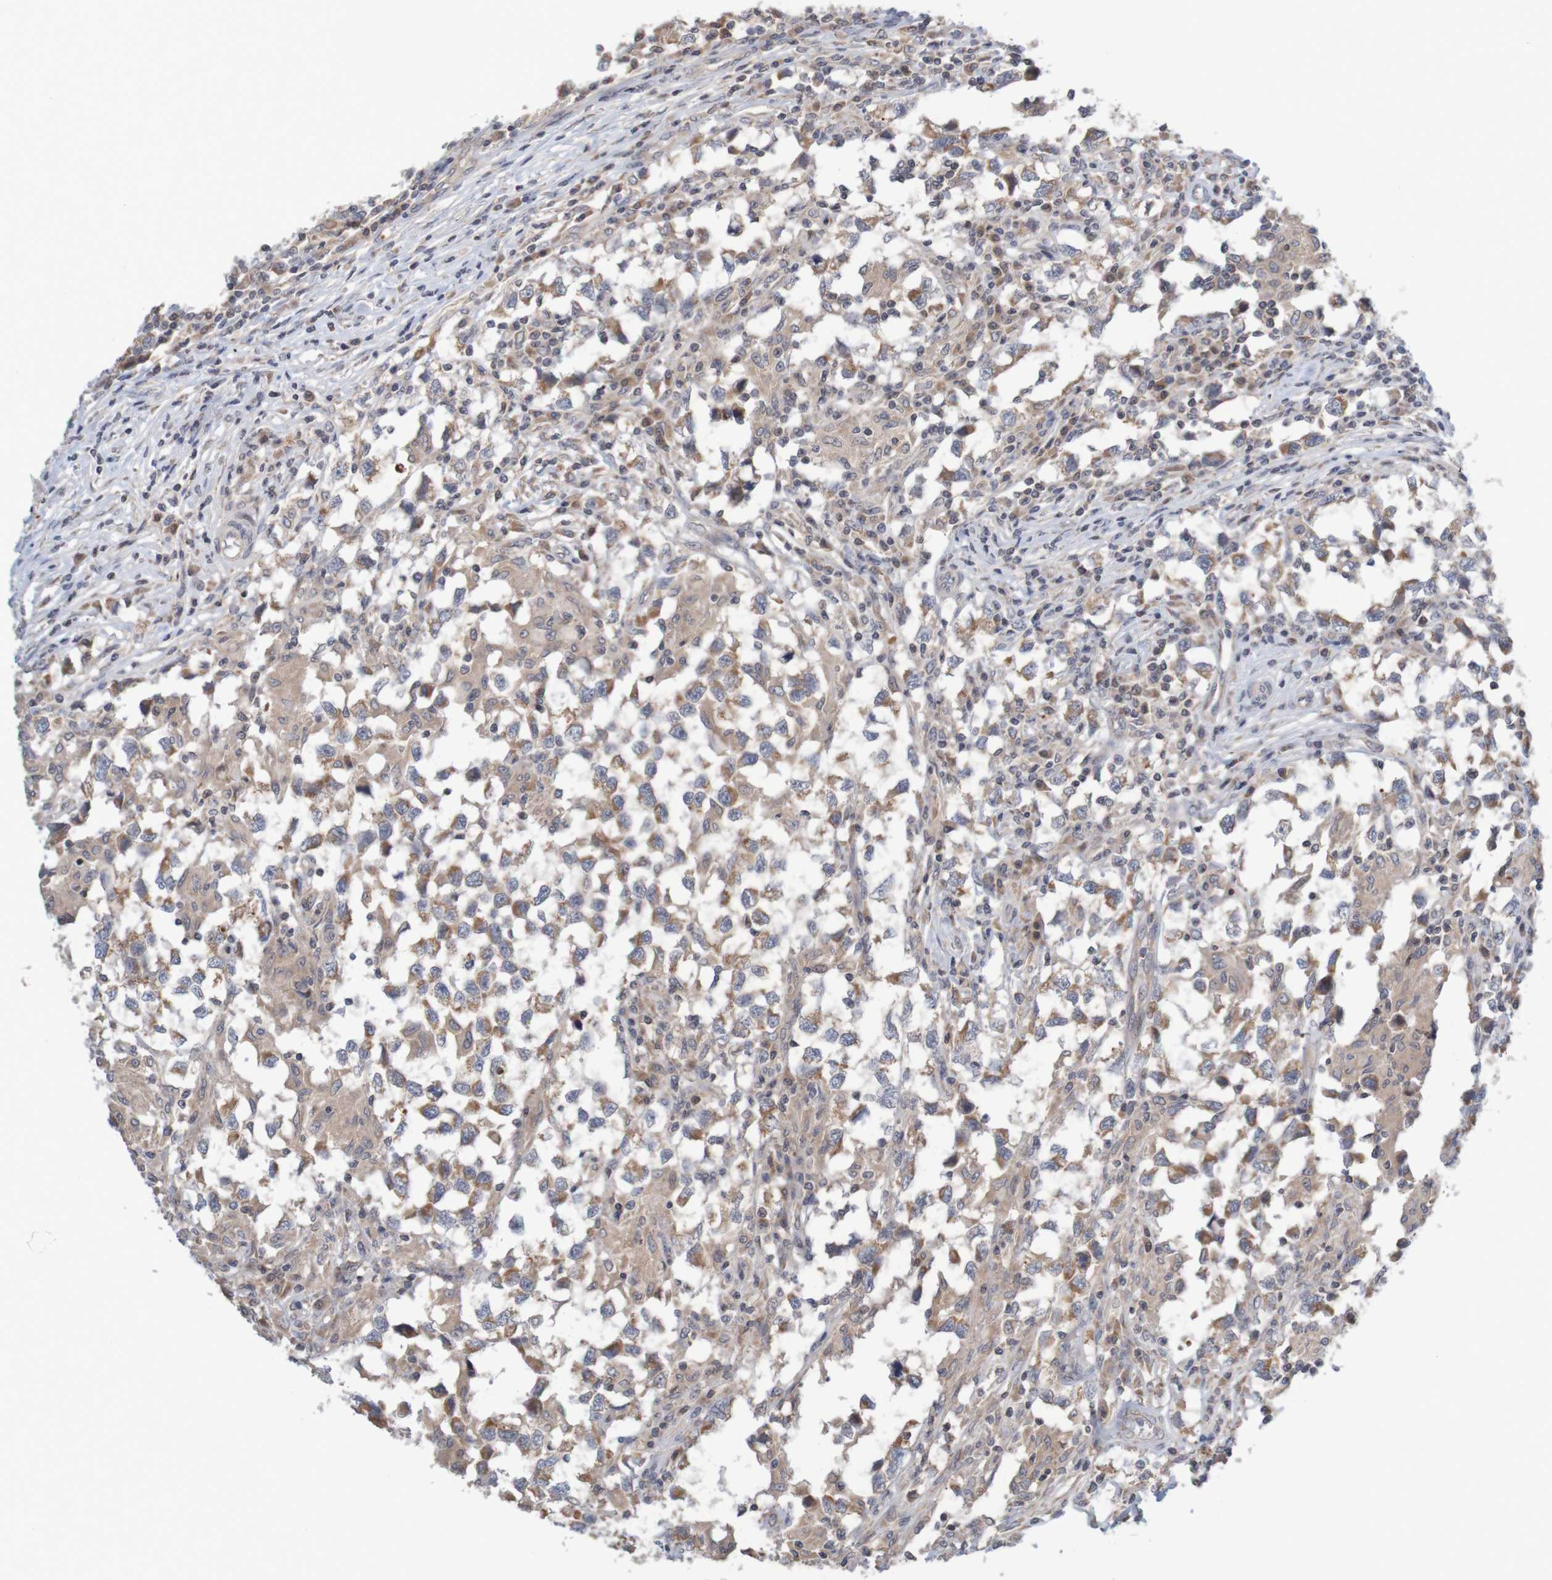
{"staining": {"intensity": "moderate", "quantity": "25%-75%", "location": "cytoplasmic/membranous"}, "tissue": "testis cancer", "cell_type": "Tumor cells", "image_type": "cancer", "snomed": [{"axis": "morphology", "description": "Carcinoma, Embryonal, NOS"}, {"axis": "topography", "description": "Testis"}], "caption": "Approximately 25%-75% of tumor cells in testis embryonal carcinoma demonstrate moderate cytoplasmic/membranous protein staining as visualized by brown immunohistochemical staining.", "gene": "ANKK1", "patient": {"sex": "male", "age": 21}}